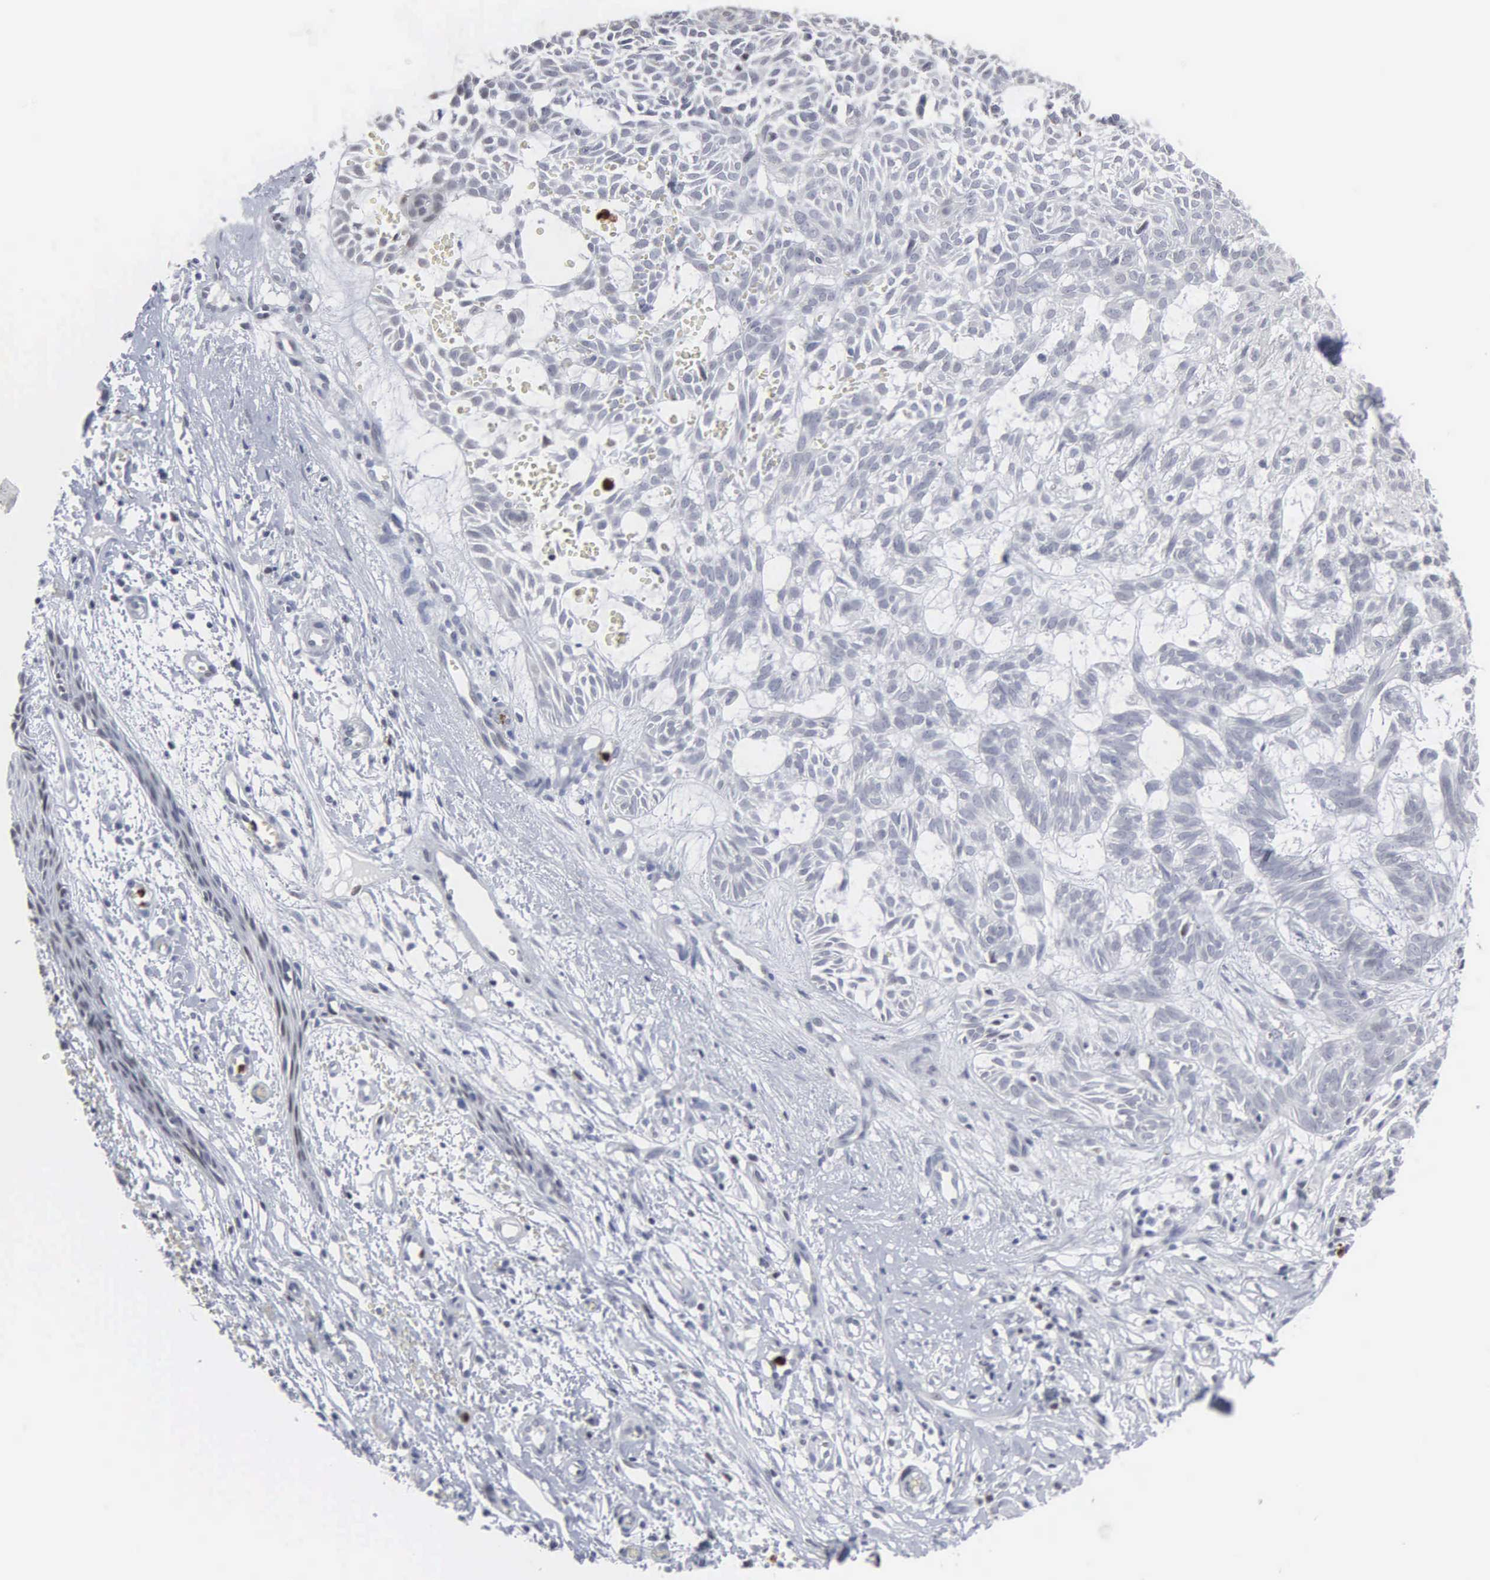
{"staining": {"intensity": "negative", "quantity": "none", "location": "none"}, "tissue": "skin cancer", "cell_type": "Tumor cells", "image_type": "cancer", "snomed": [{"axis": "morphology", "description": "Basal cell carcinoma"}, {"axis": "topography", "description": "Skin"}], "caption": "Basal cell carcinoma (skin) was stained to show a protein in brown. There is no significant staining in tumor cells. (DAB immunohistochemistry, high magnification).", "gene": "SPIN3", "patient": {"sex": "male", "age": 75}}